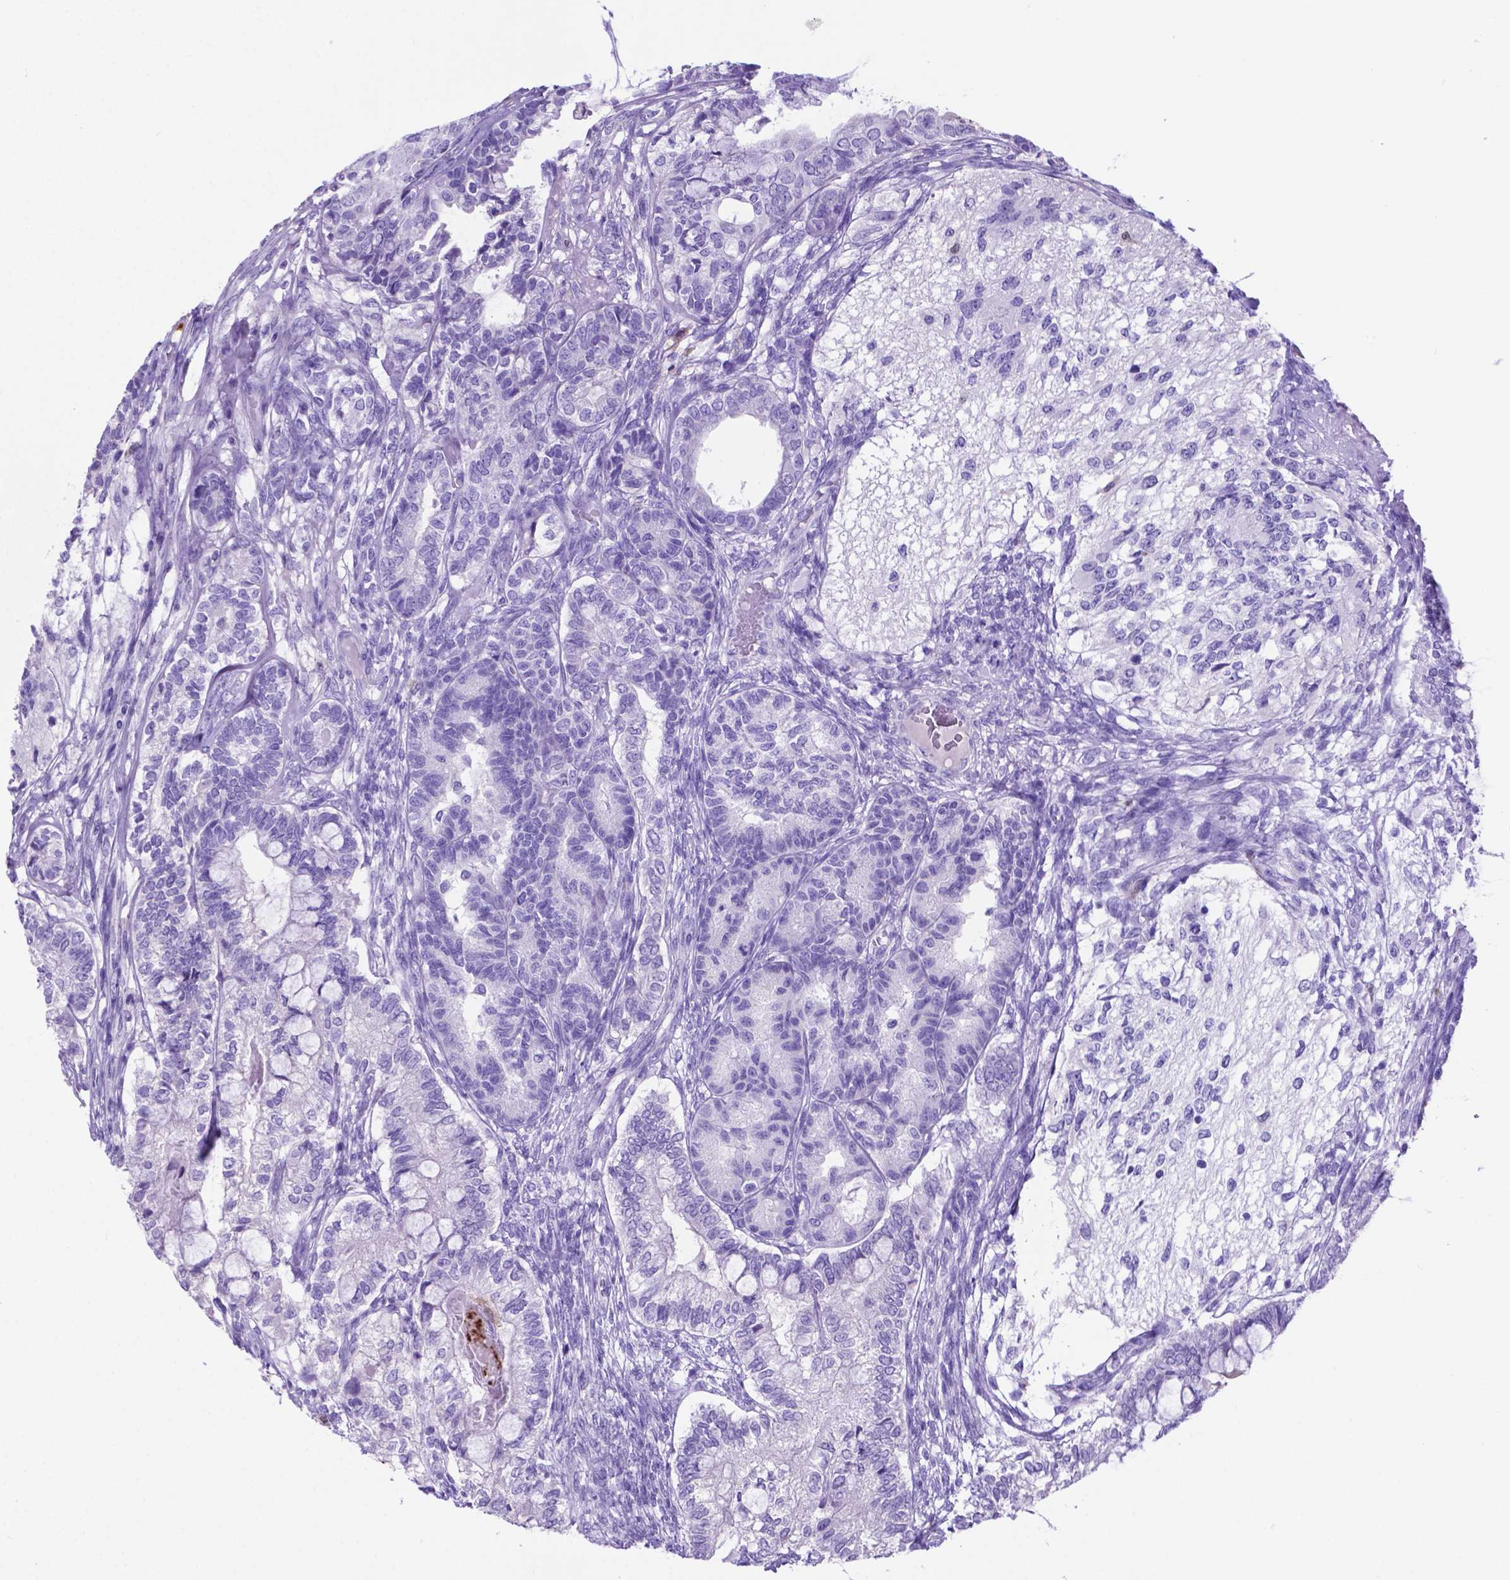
{"staining": {"intensity": "weak", "quantity": "<25%", "location": "cytoplasmic/membranous"}, "tissue": "testis cancer", "cell_type": "Tumor cells", "image_type": "cancer", "snomed": [{"axis": "morphology", "description": "Seminoma, NOS"}, {"axis": "morphology", "description": "Carcinoma, Embryonal, NOS"}, {"axis": "topography", "description": "Testis"}], "caption": "This is a histopathology image of immunohistochemistry staining of embryonal carcinoma (testis), which shows no positivity in tumor cells.", "gene": "LZTR1", "patient": {"sex": "male", "age": 41}}